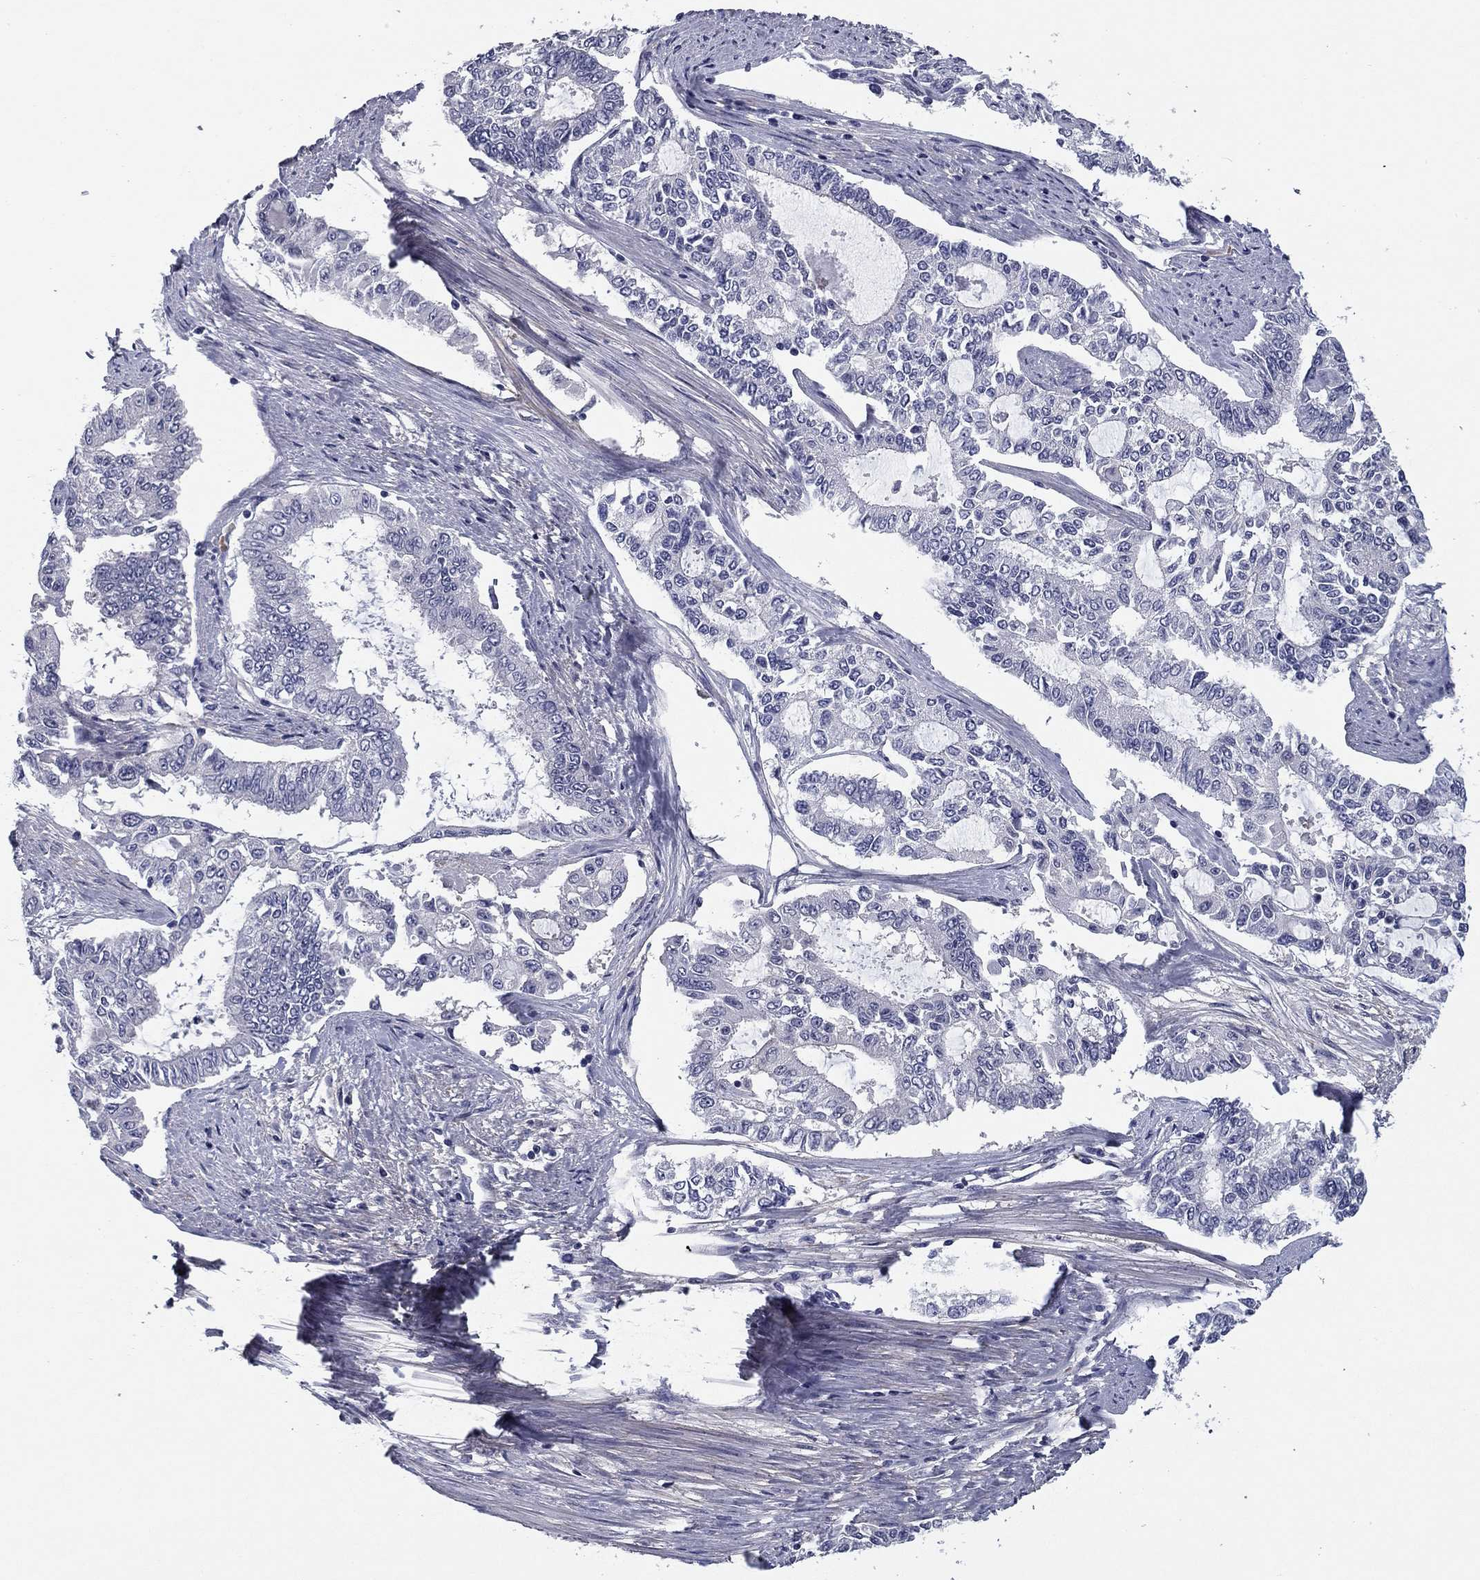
{"staining": {"intensity": "negative", "quantity": "none", "location": "none"}, "tissue": "endometrial cancer", "cell_type": "Tumor cells", "image_type": "cancer", "snomed": [{"axis": "morphology", "description": "Adenocarcinoma, NOS"}, {"axis": "topography", "description": "Uterus"}], "caption": "The histopathology image shows no significant expression in tumor cells of adenocarcinoma (endometrial). (Brightfield microscopy of DAB (3,3'-diaminobenzidine) immunohistochemistry (IHC) at high magnification).", "gene": "REXO5", "patient": {"sex": "female", "age": 59}}